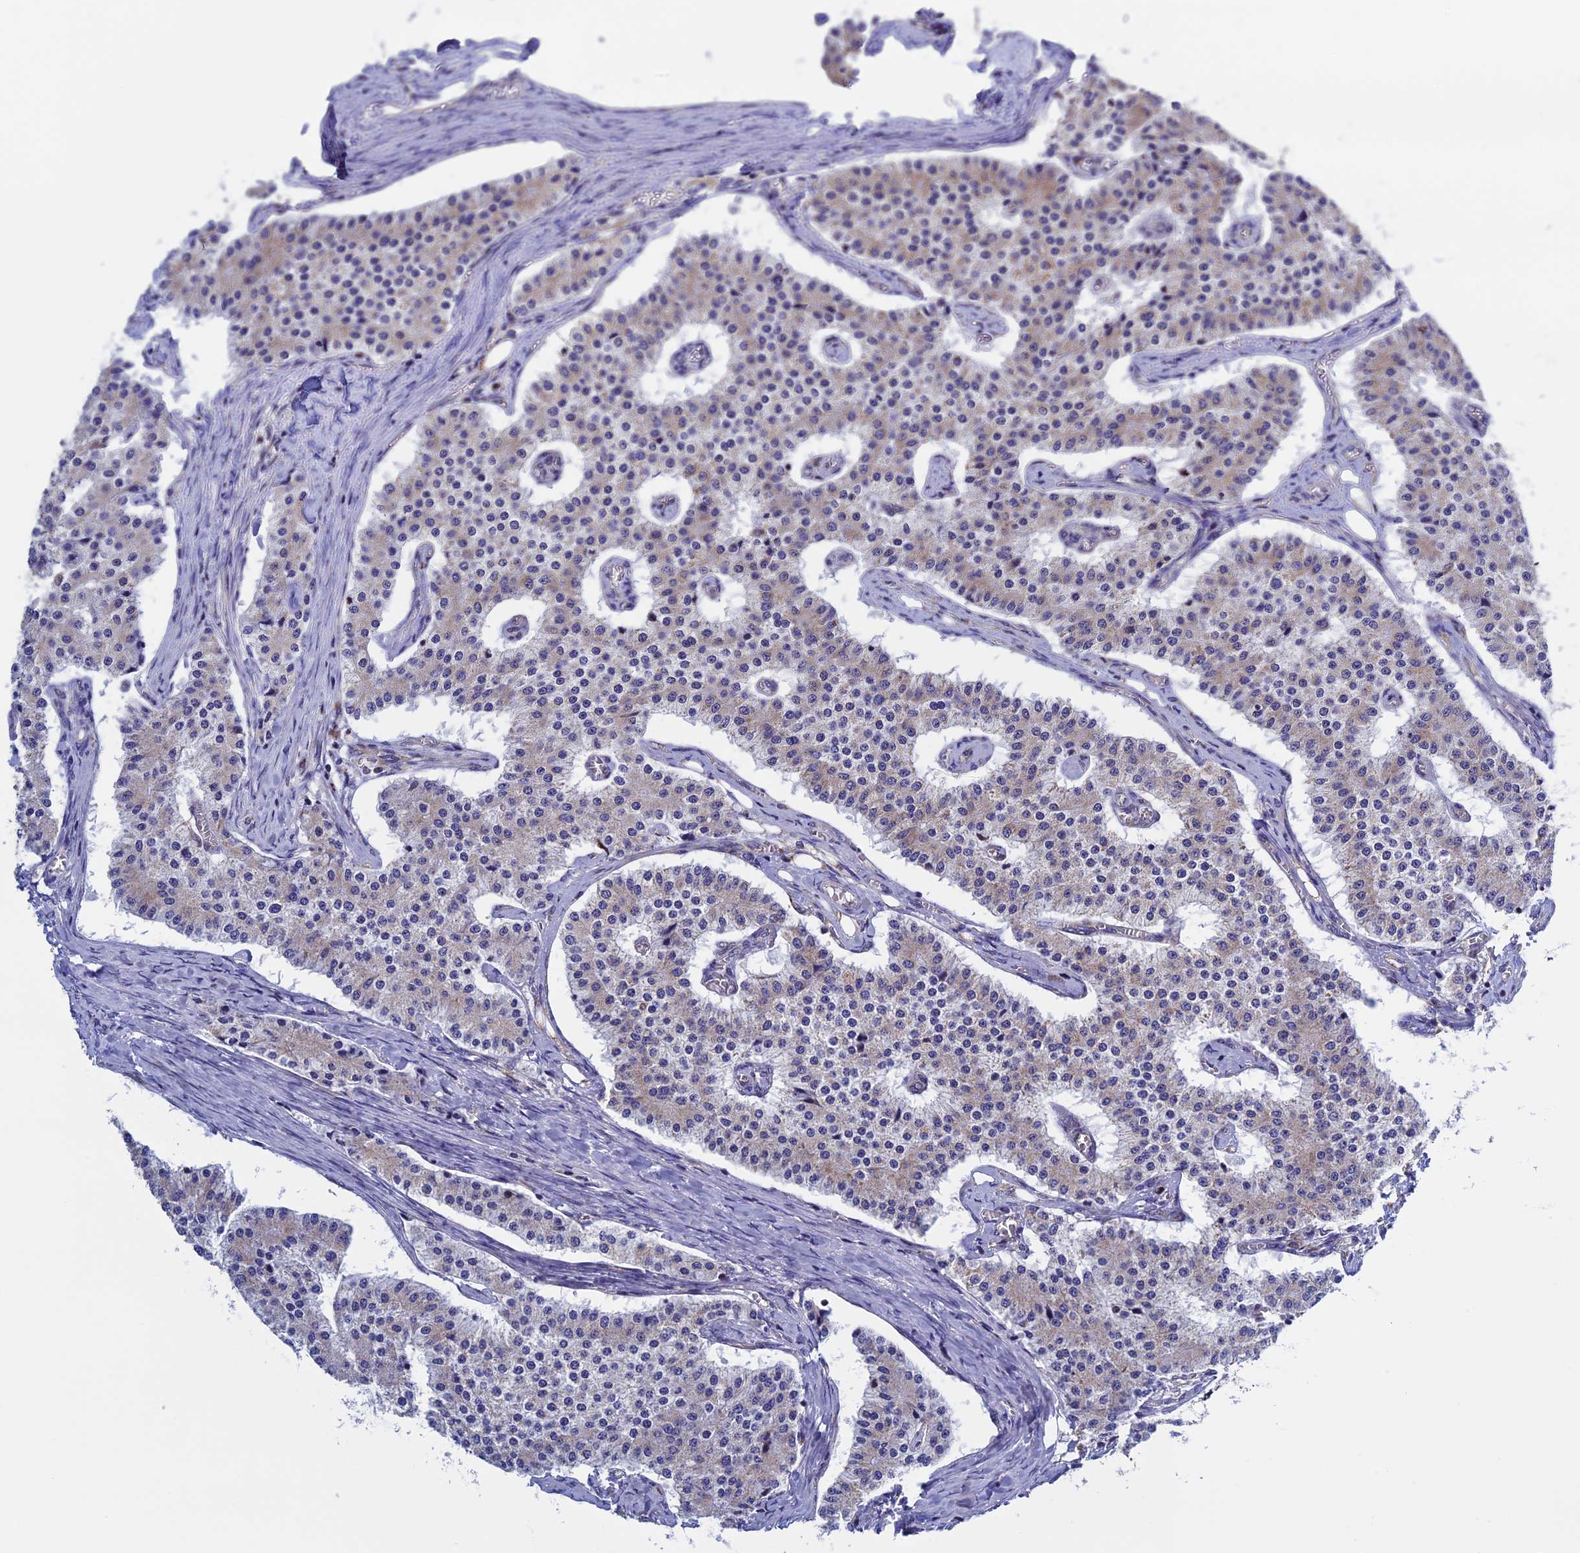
{"staining": {"intensity": "weak", "quantity": "25%-75%", "location": "cytoplasmic/membranous"}, "tissue": "carcinoid", "cell_type": "Tumor cells", "image_type": "cancer", "snomed": [{"axis": "morphology", "description": "Carcinoid, malignant, NOS"}, {"axis": "topography", "description": "Colon"}], "caption": "The immunohistochemical stain shows weak cytoplasmic/membranous positivity in tumor cells of carcinoid (malignant) tissue. (brown staining indicates protein expression, while blue staining denotes nuclei).", "gene": "SLC9A5", "patient": {"sex": "female", "age": 52}}